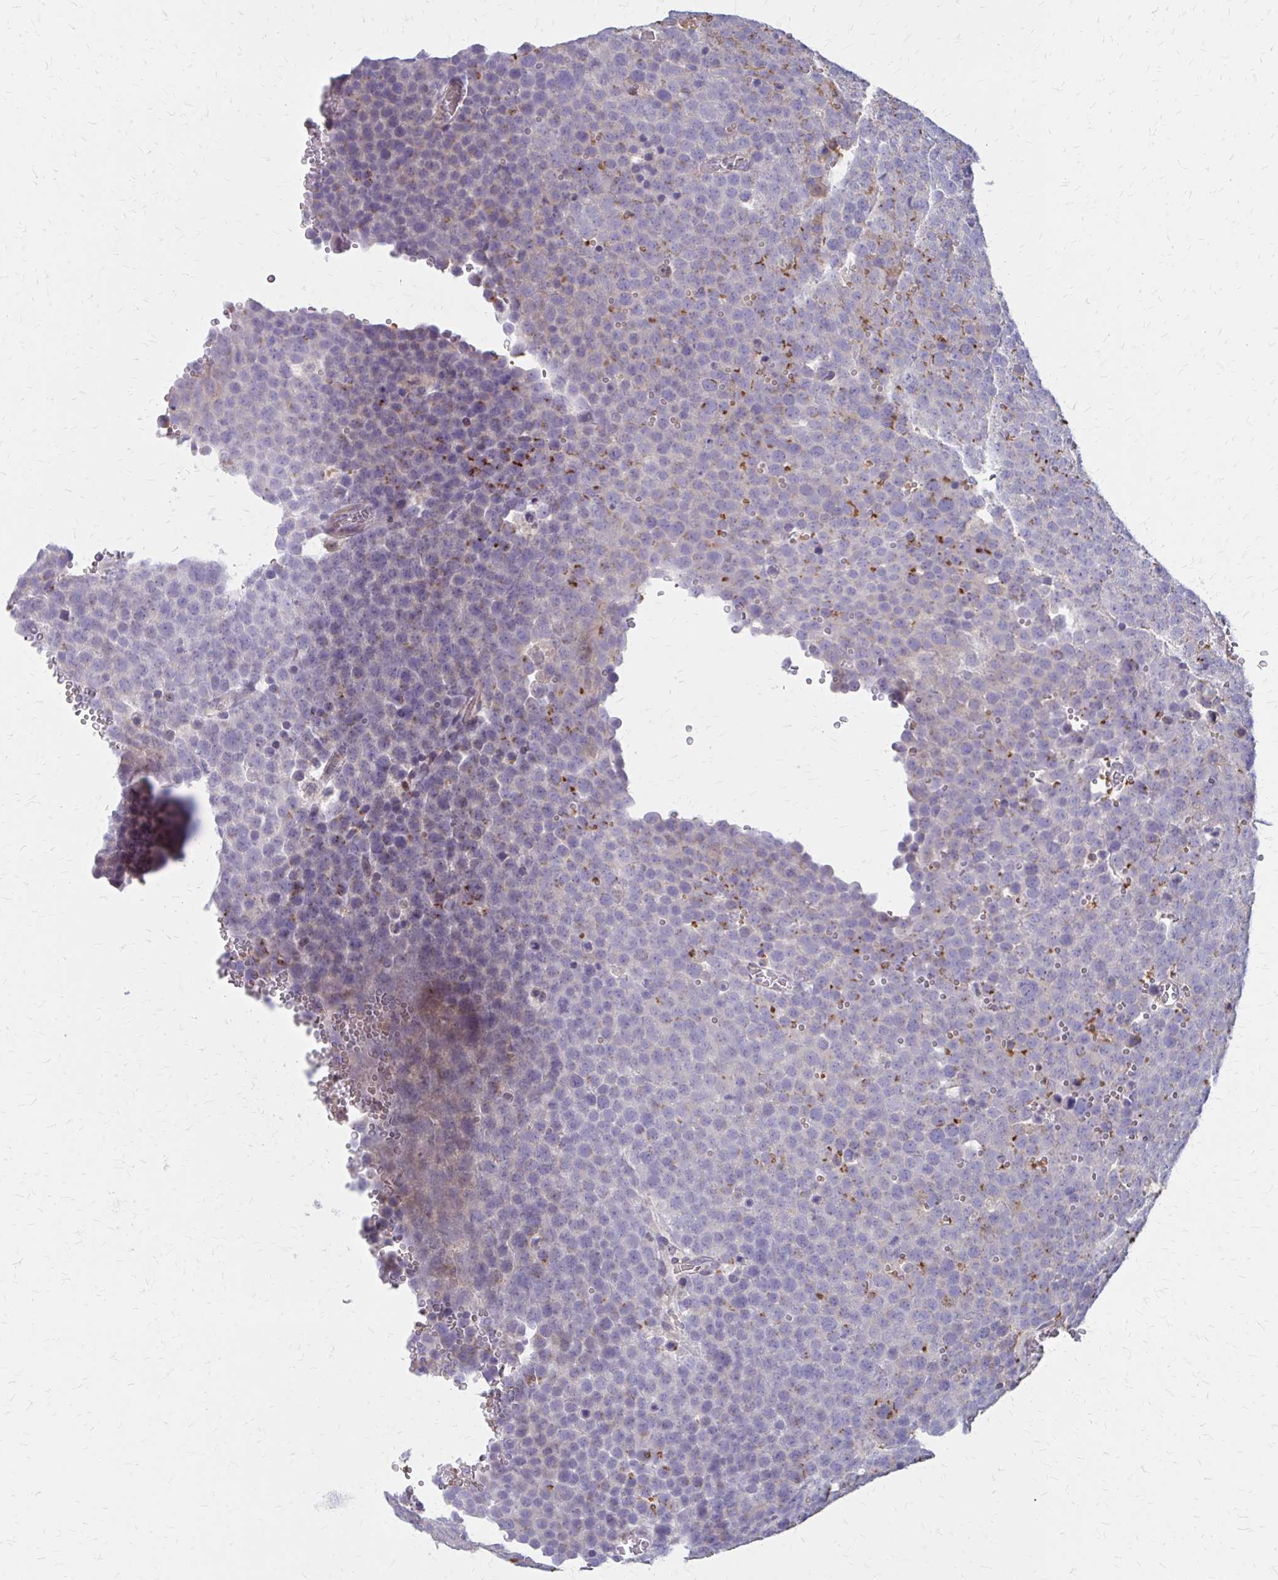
{"staining": {"intensity": "moderate", "quantity": "<25%", "location": "cytoplasmic/membranous"}, "tissue": "testis cancer", "cell_type": "Tumor cells", "image_type": "cancer", "snomed": [{"axis": "morphology", "description": "Seminoma, NOS"}, {"axis": "topography", "description": "Testis"}], "caption": "Immunohistochemical staining of human testis cancer (seminoma) displays moderate cytoplasmic/membranous protein staining in approximately <25% of tumor cells.", "gene": "IFI44L", "patient": {"sex": "male", "age": 71}}